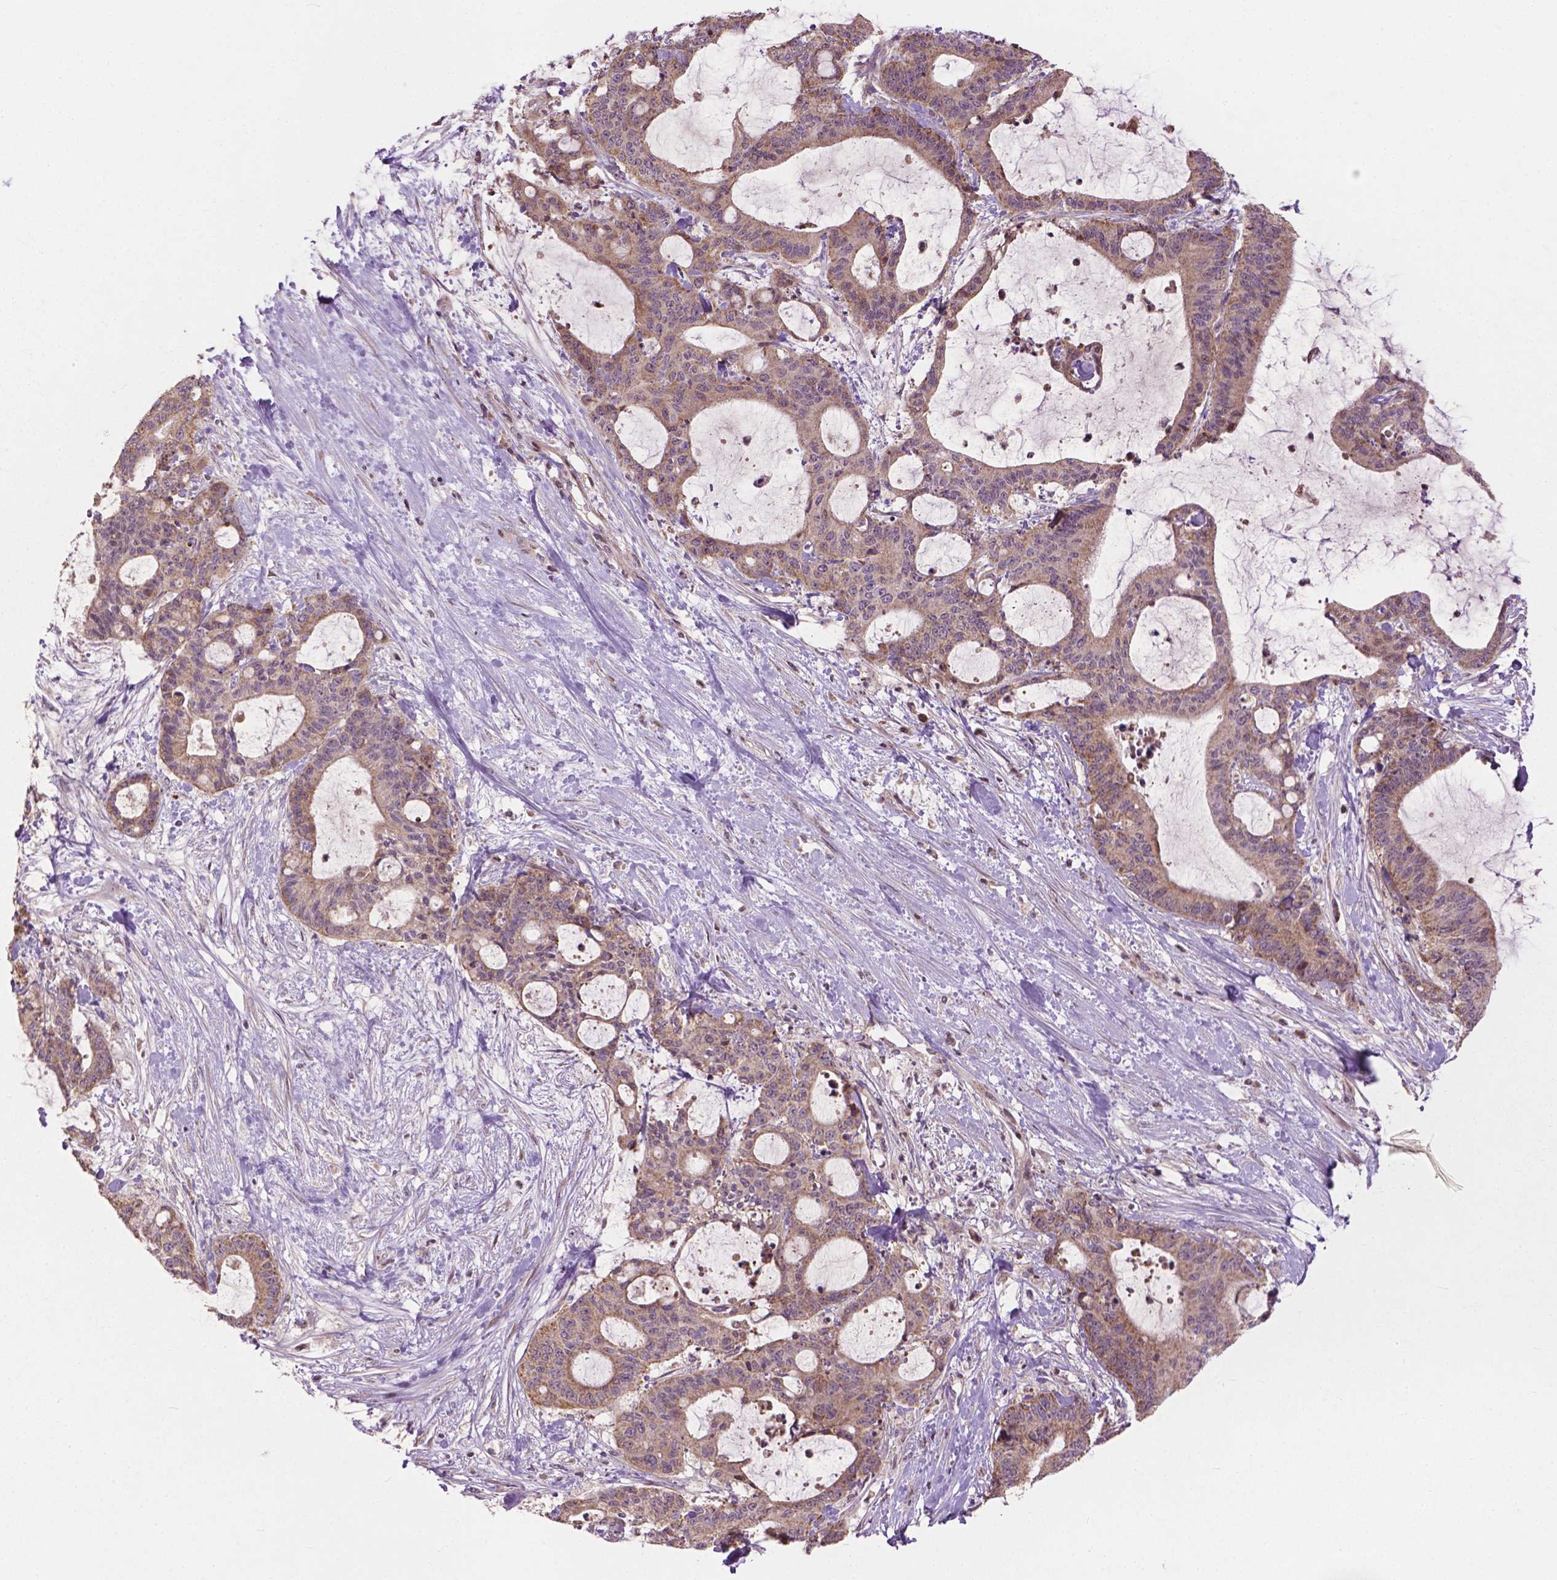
{"staining": {"intensity": "moderate", "quantity": ">75%", "location": "cytoplasmic/membranous"}, "tissue": "liver cancer", "cell_type": "Tumor cells", "image_type": "cancer", "snomed": [{"axis": "morphology", "description": "Cholangiocarcinoma"}, {"axis": "topography", "description": "Liver"}], "caption": "A brown stain shows moderate cytoplasmic/membranous positivity of a protein in human cholangiocarcinoma (liver) tumor cells.", "gene": "B3GALNT2", "patient": {"sex": "female", "age": 73}}